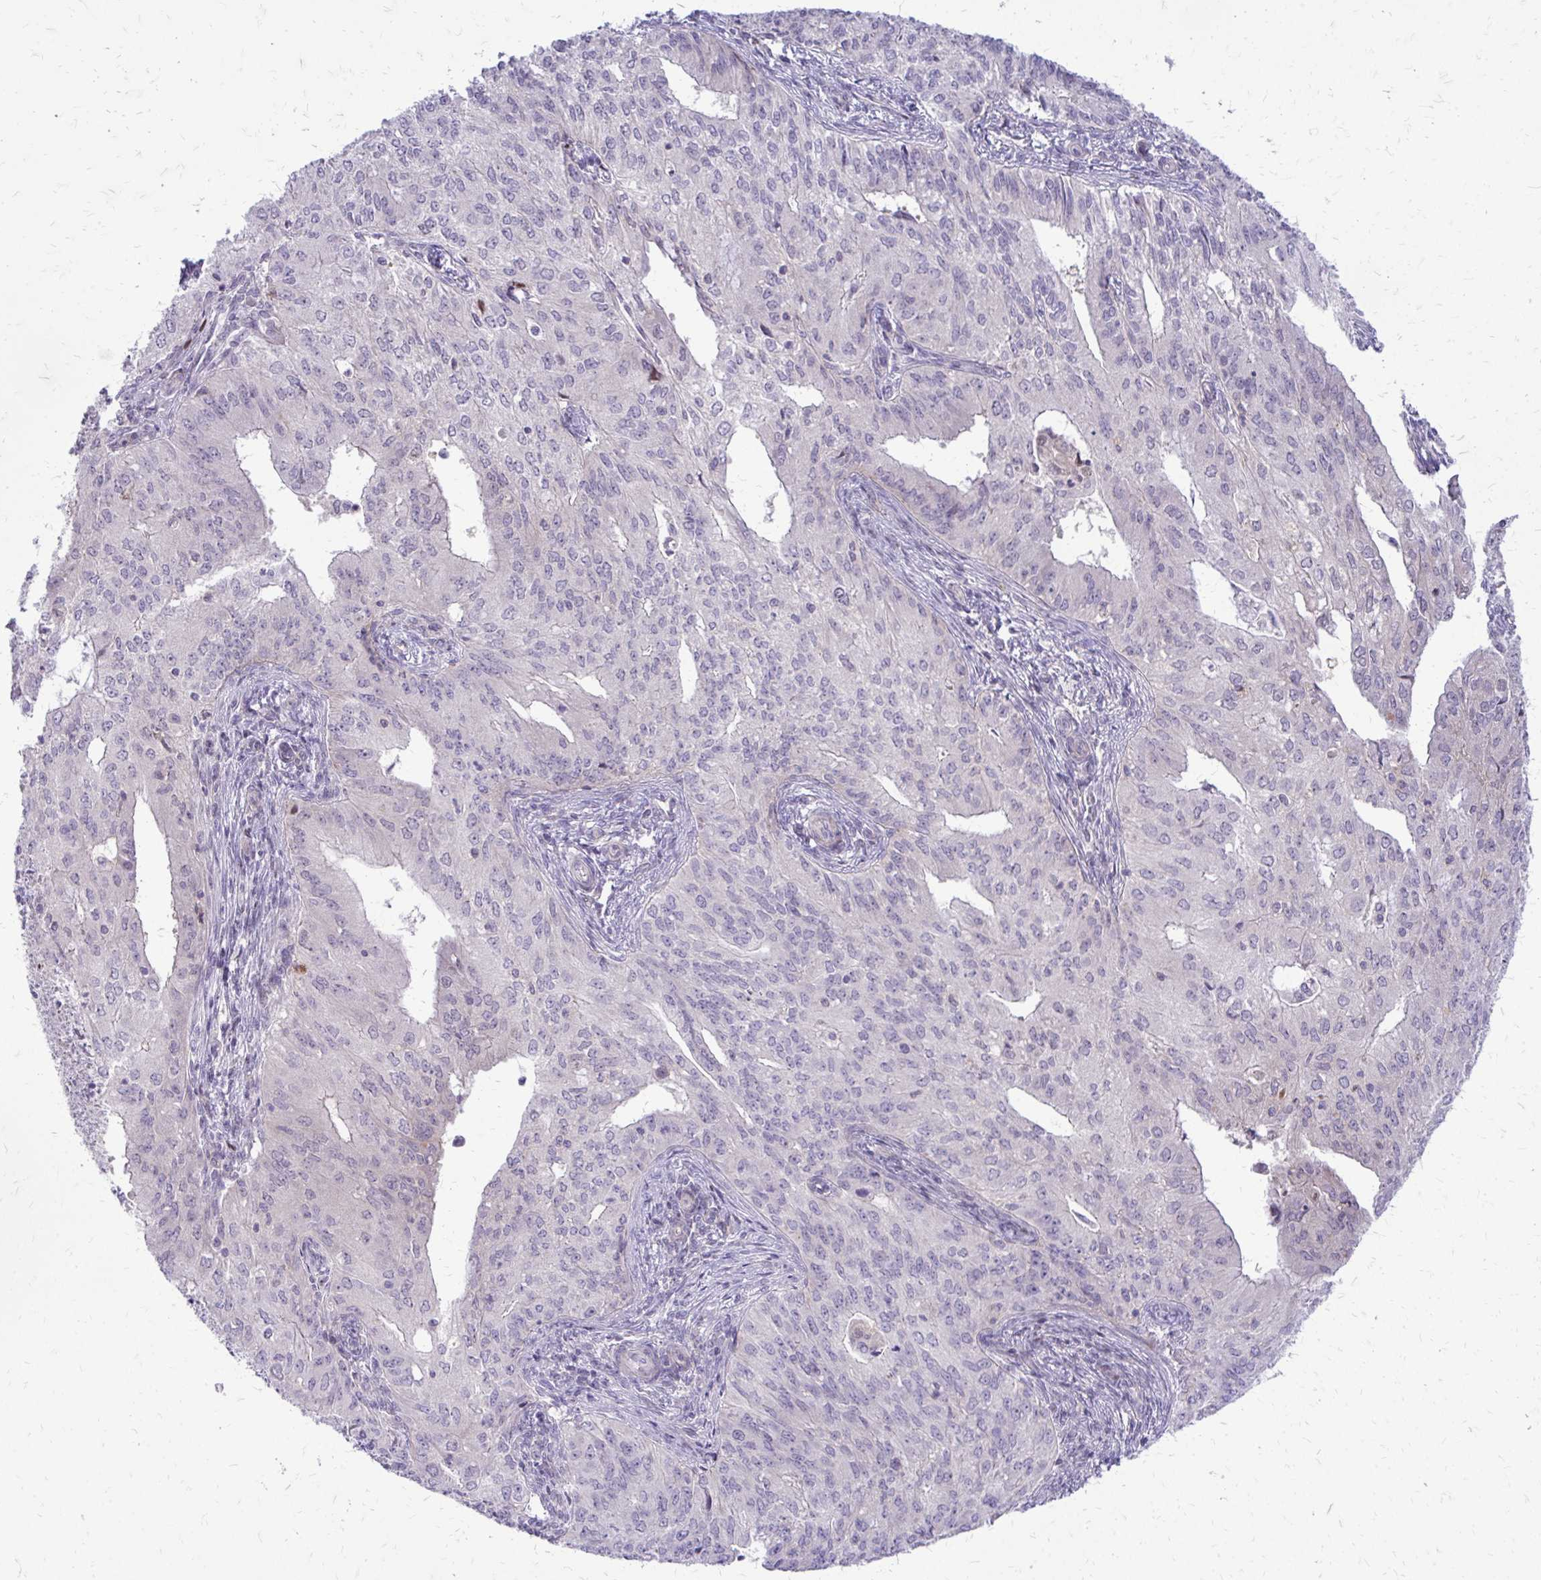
{"staining": {"intensity": "negative", "quantity": "none", "location": "none"}, "tissue": "endometrial cancer", "cell_type": "Tumor cells", "image_type": "cancer", "snomed": [{"axis": "morphology", "description": "Adenocarcinoma, NOS"}, {"axis": "topography", "description": "Endometrium"}], "caption": "Tumor cells show no significant protein positivity in endometrial cancer (adenocarcinoma).", "gene": "PPDPFL", "patient": {"sex": "female", "age": 50}}